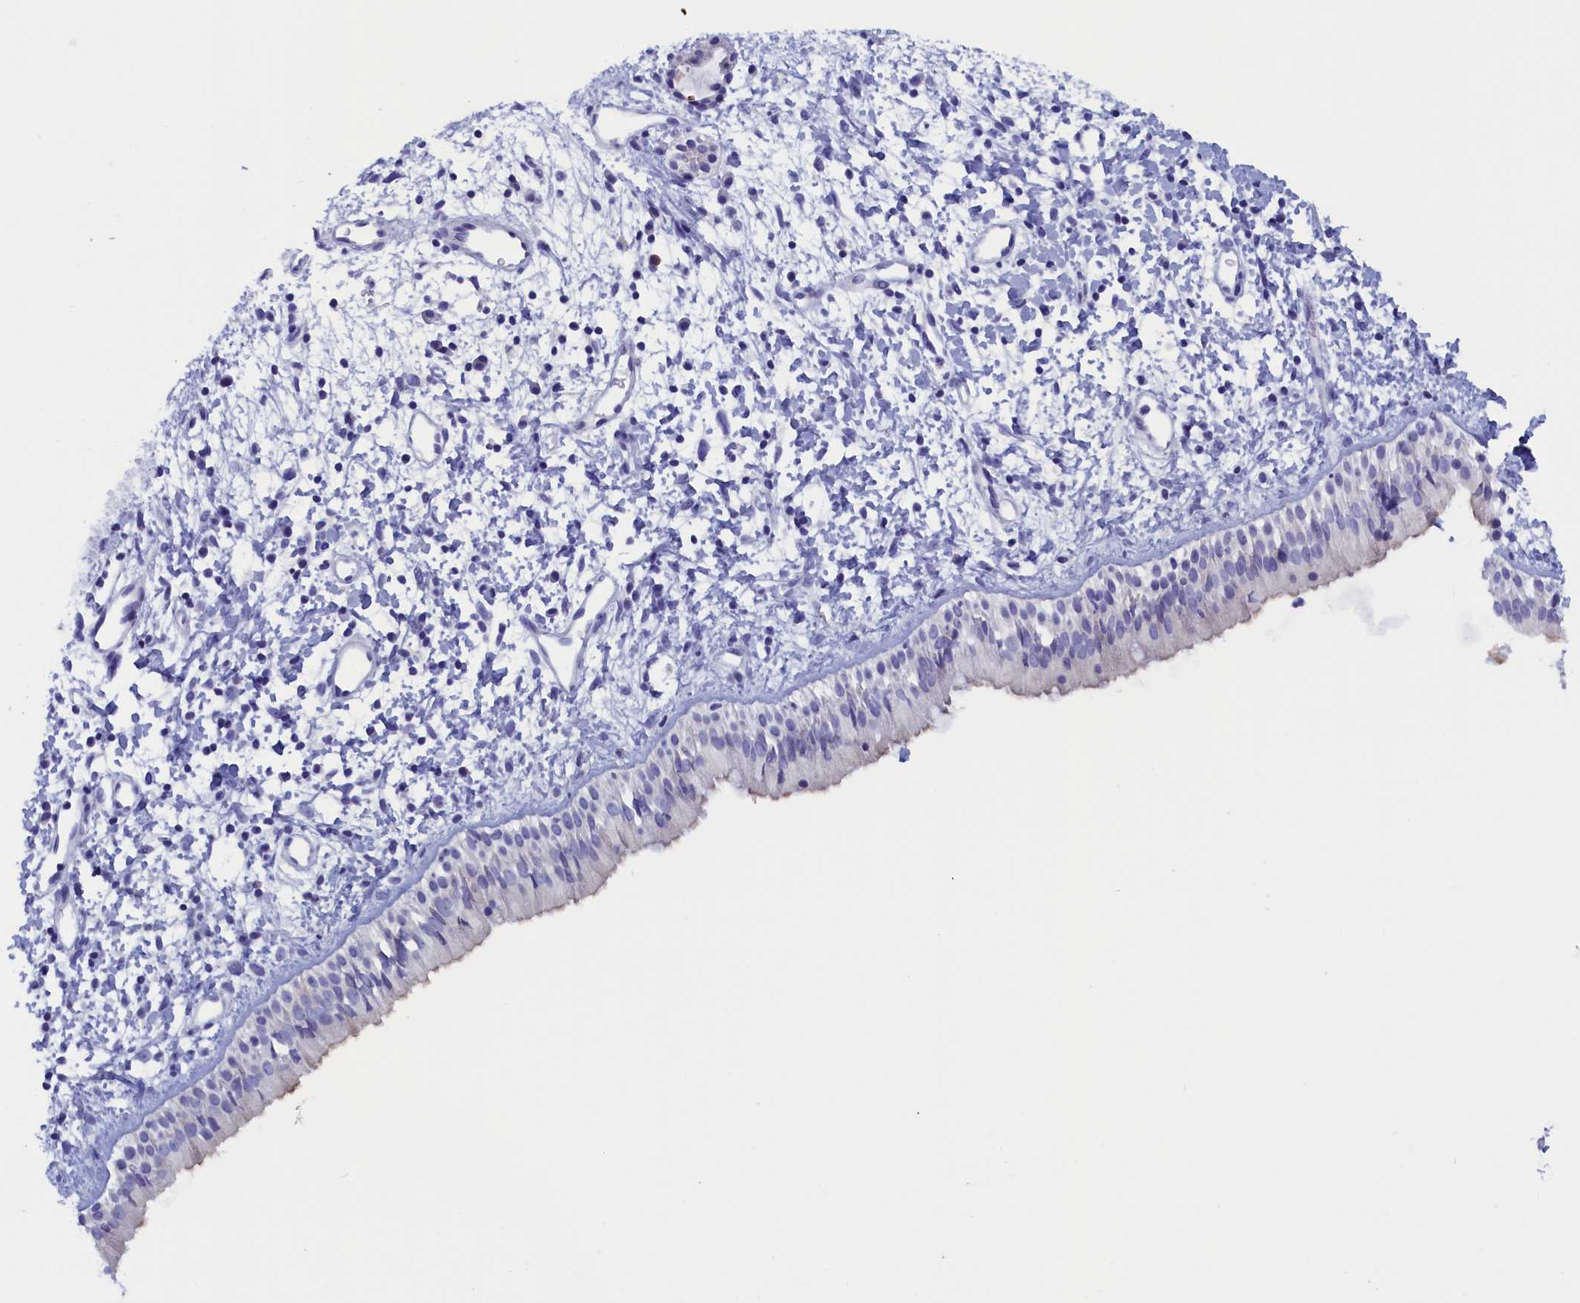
{"staining": {"intensity": "negative", "quantity": "none", "location": "none"}, "tissue": "nasopharynx", "cell_type": "Respiratory epithelial cells", "image_type": "normal", "snomed": [{"axis": "morphology", "description": "Normal tissue, NOS"}, {"axis": "topography", "description": "Nasopharynx"}], "caption": "A high-resolution photomicrograph shows immunohistochemistry (IHC) staining of normal nasopharynx, which exhibits no significant positivity in respiratory epithelial cells.", "gene": "ANKRD2", "patient": {"sex": "male", "age": 22}}